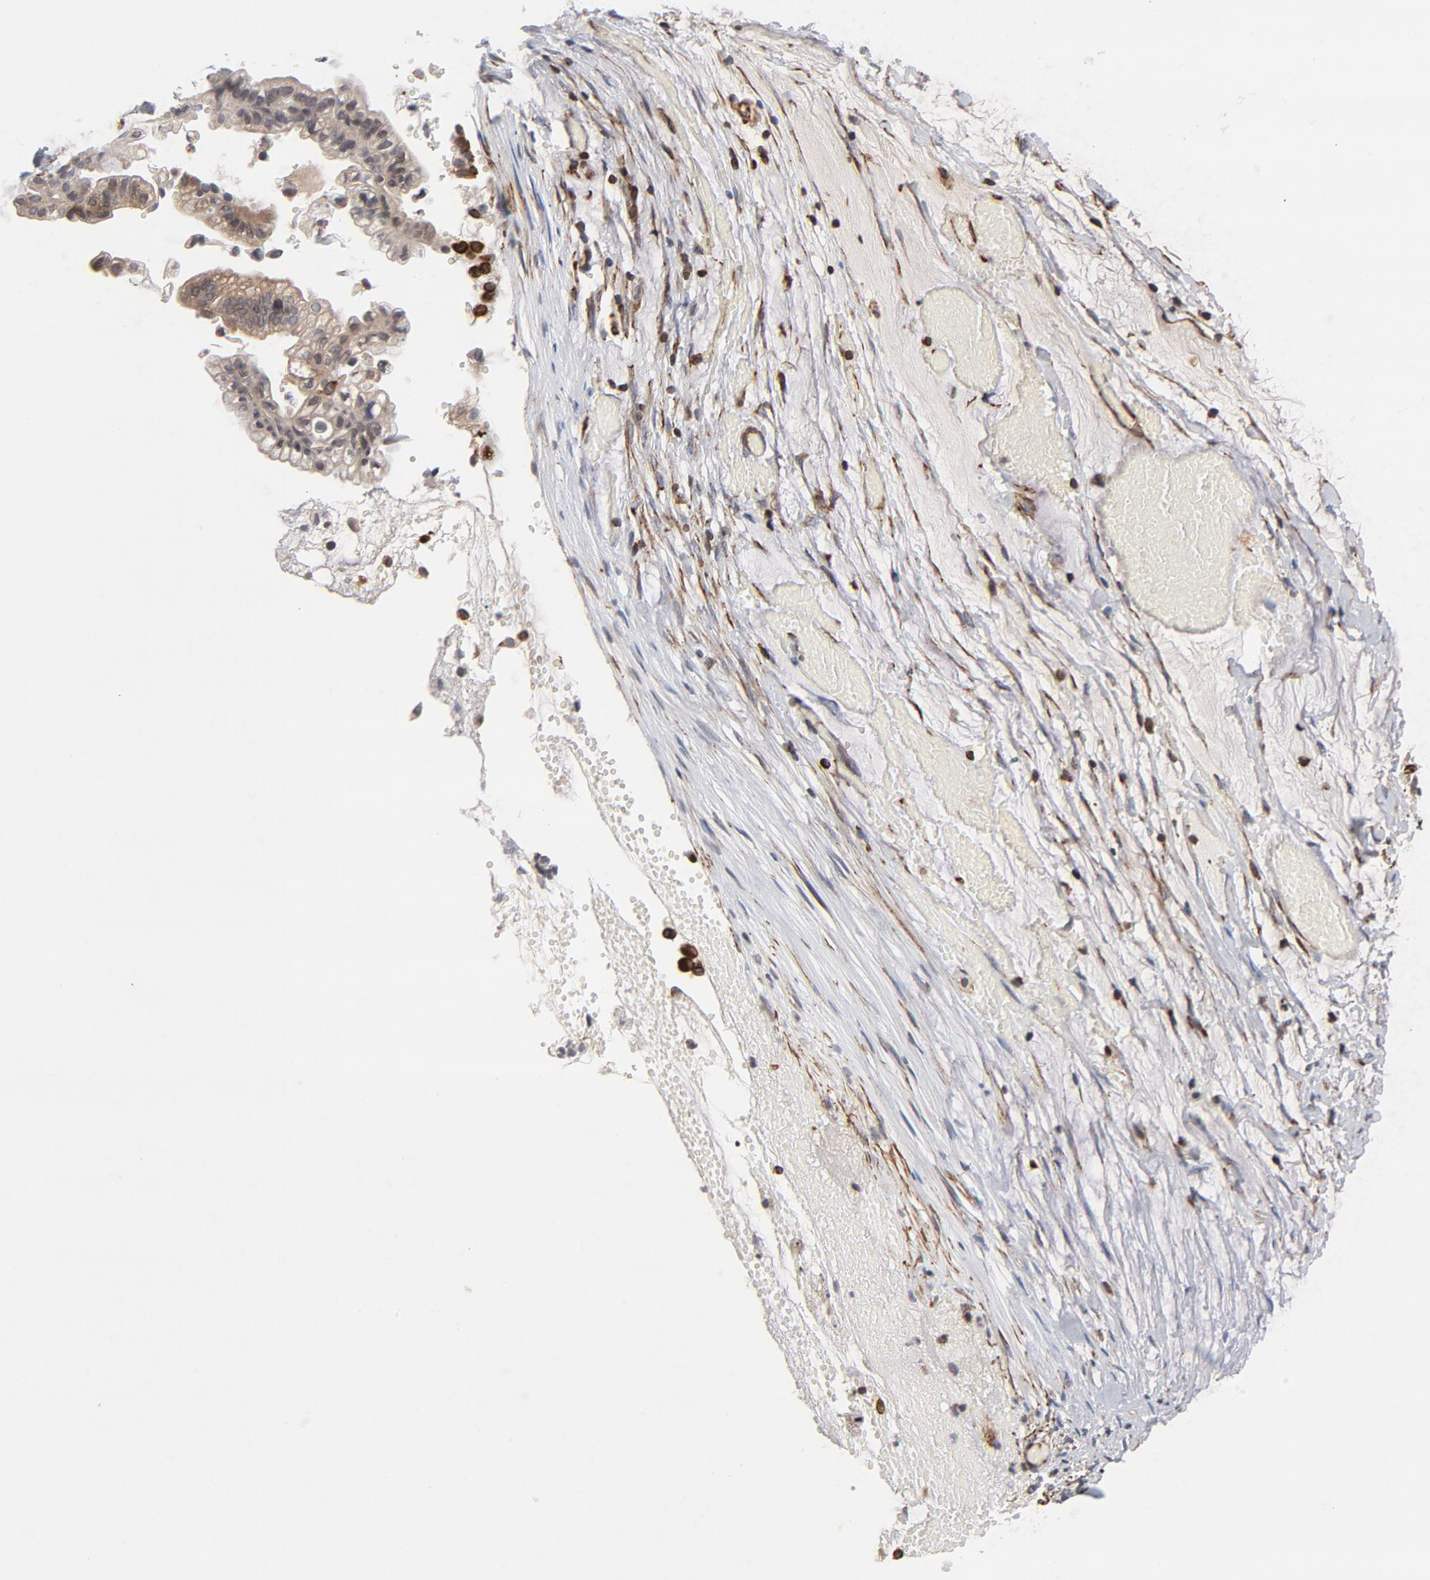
{"staining": {"intensity": "weak", "quantity": ">75%", "location": "cytoplasmic/membranous"}, "tissue": "ovarian cancer", "cell_type": "Tumor cells", "image_type": "cancer", "snomed": [{"axis": "morphology", "description": "Cystadenocarcinoma, mucinous, NOS"}, {"axis": "topography", "description": "Ovary"}], "caption": "Weak cytoplasmic/membranous positivity for a protein is present in about >75% of tumor cells of ovarian cancer using immunohistochemistry (IHC).", "gene": "DNAAF2", "patient": {"sex": "female", "age": 57}}